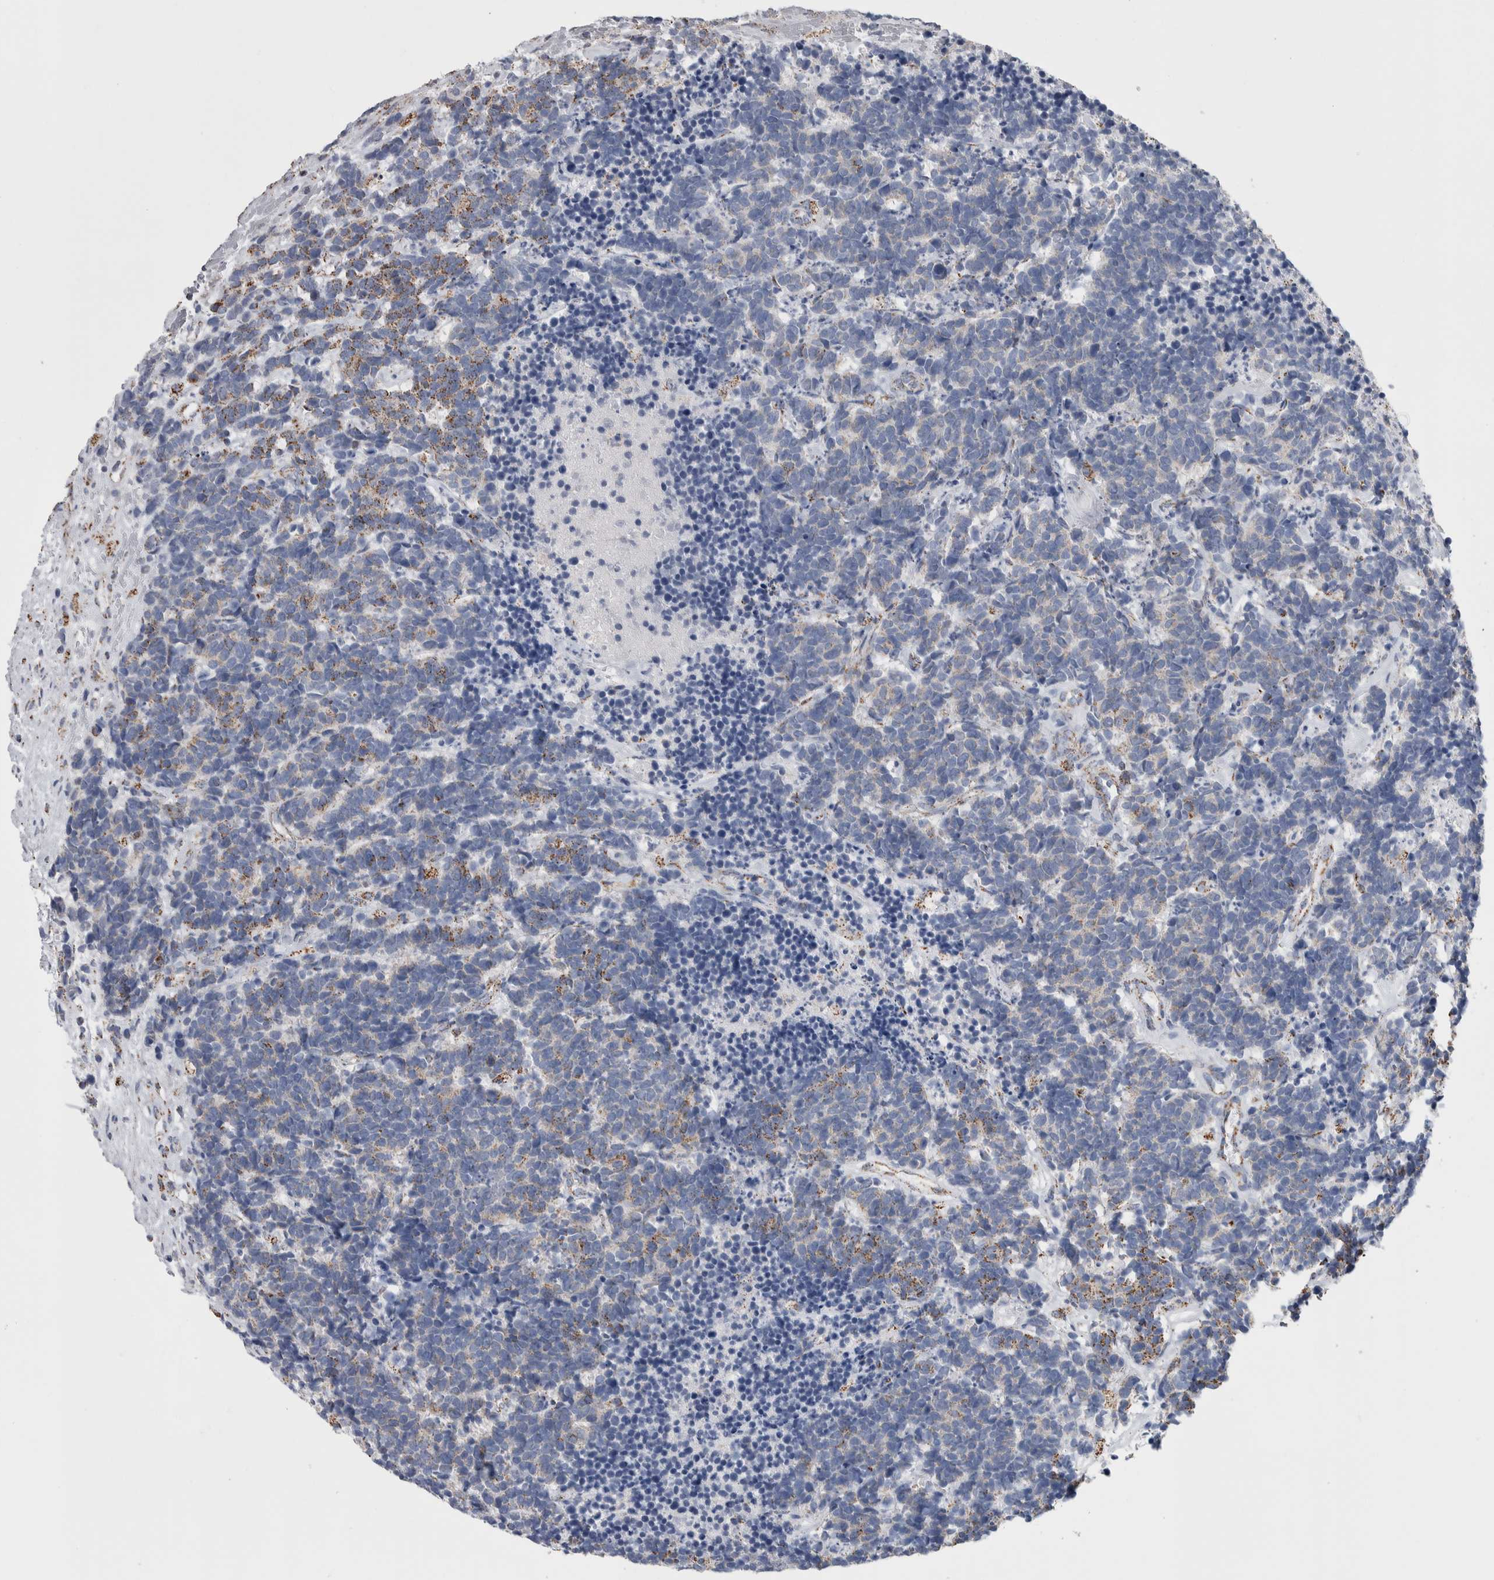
{"staining": {"intensity": "moderate", "quantity": "<25%", "location": "cytoplasmic/membranous"}, "tissue": "carcinoid", "cell_type": "Tumor cells", "image_type": "cancer", "snomed": [{"axis": "morphology", "description": "Carcinoma, NOS"}, {"axis": "morphology", "description": "Carcinoid, malignant, NOS"}, {"axis": "topography", "description": "Urinary bladder"}], "caption": "Immunohistochemistry (IHC) (DAB) staining of carcinoid shows moderate cytoplasmic/membranous protein staining in approximately <25% of tumor cells.", "gene": "ETFA", "patient": {"sex": "male", "age": 57}}